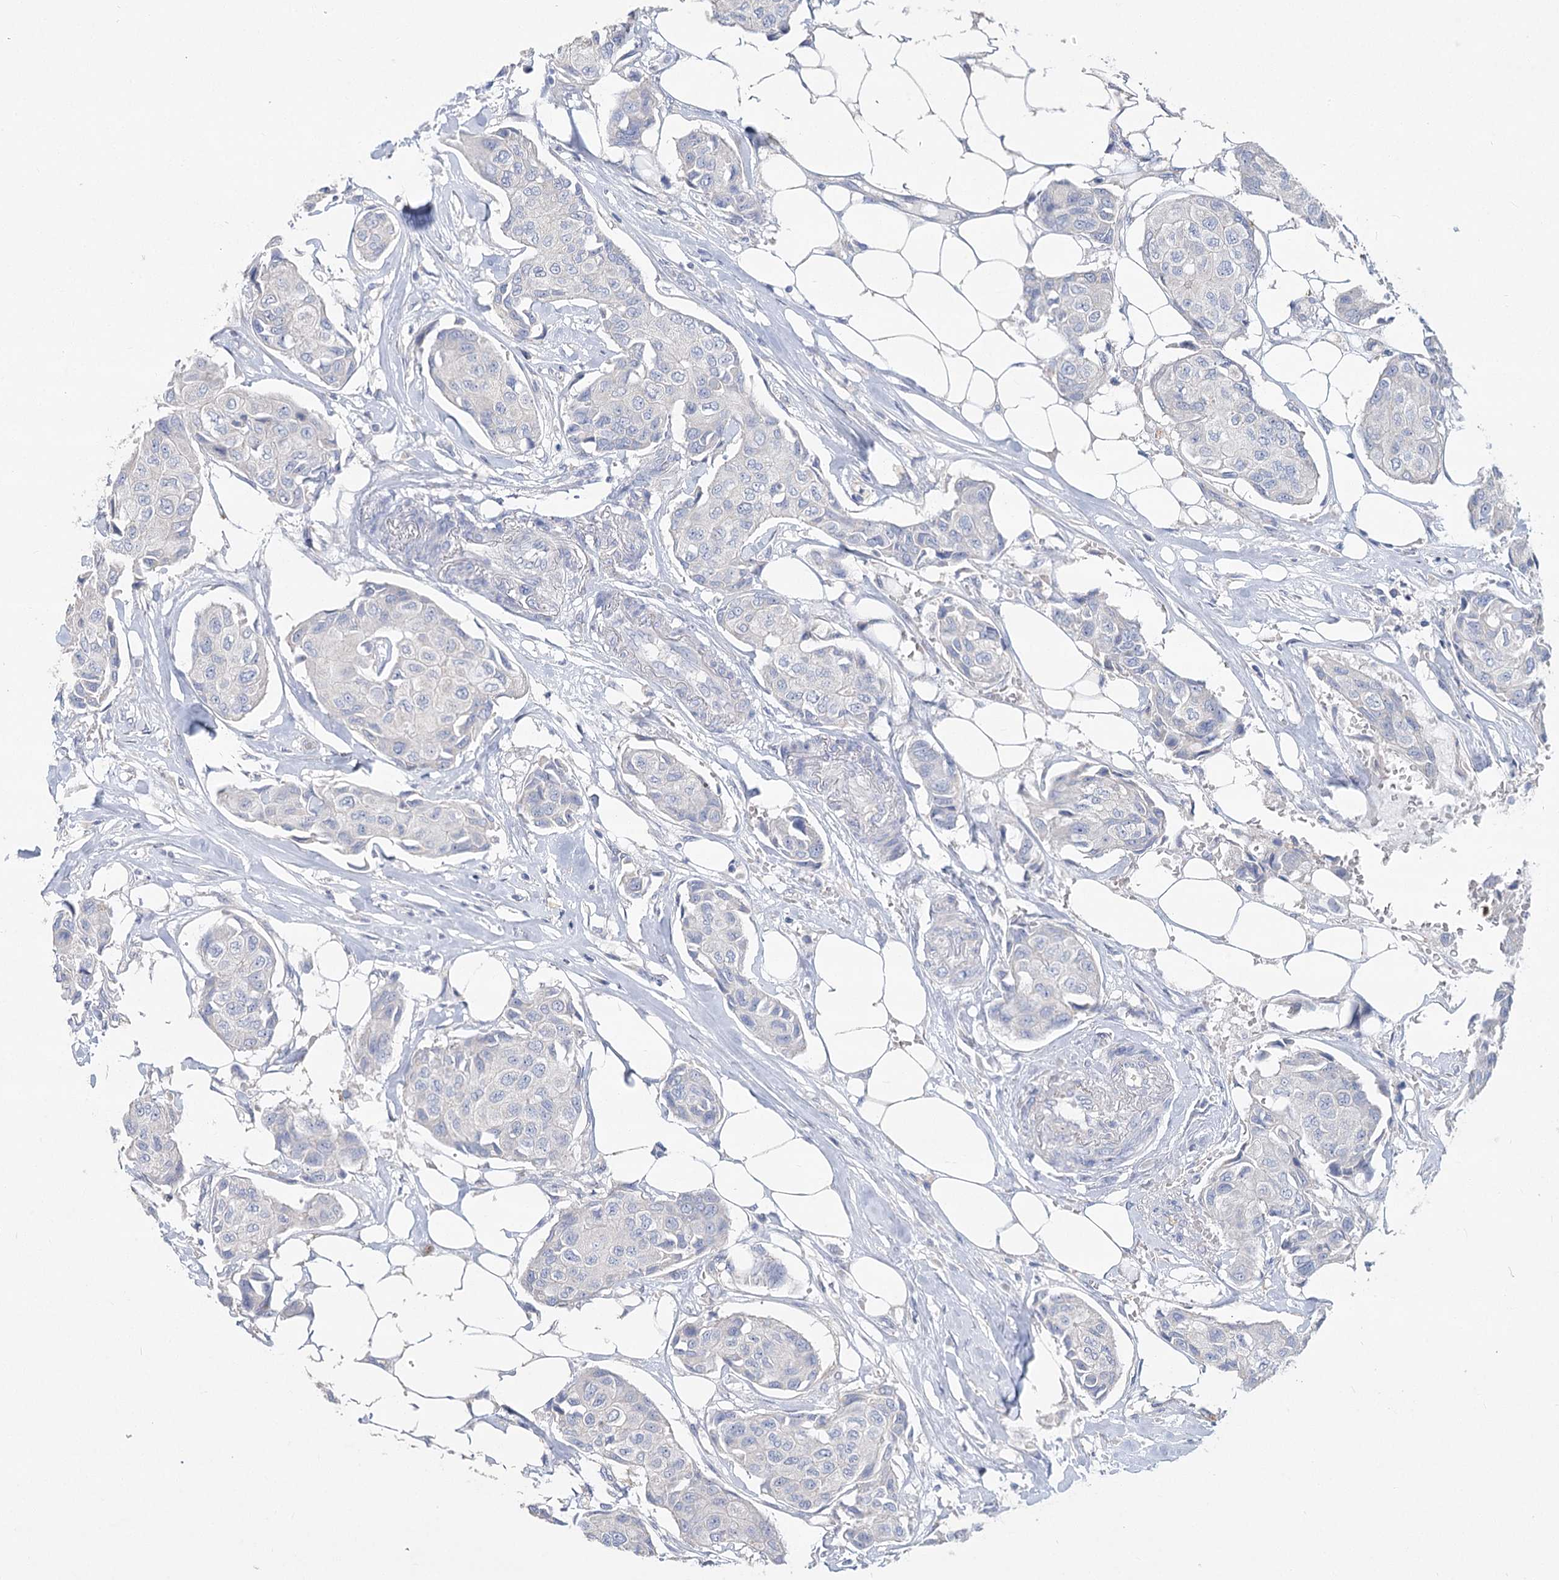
{"staining": {"intensity": "negative", "quantity": "none", "location": "none"}, "tissue": "breast cancer", "cell_type": "Tumor cells", "image_type": "cancer", "snomed": [{"axis": "morphology", "description": "Duct carcinoma"}, {"axis": "topography", "description": "Breast"}], "caption": "Immunohistochemistry photomicrograph of breast invasive ductal carcinoma stained for a protein (brown), which demonstrates no positivity in tumor cells.", "gene": "SLC9A3", "patient": {"sex": "female", "age": 80}}